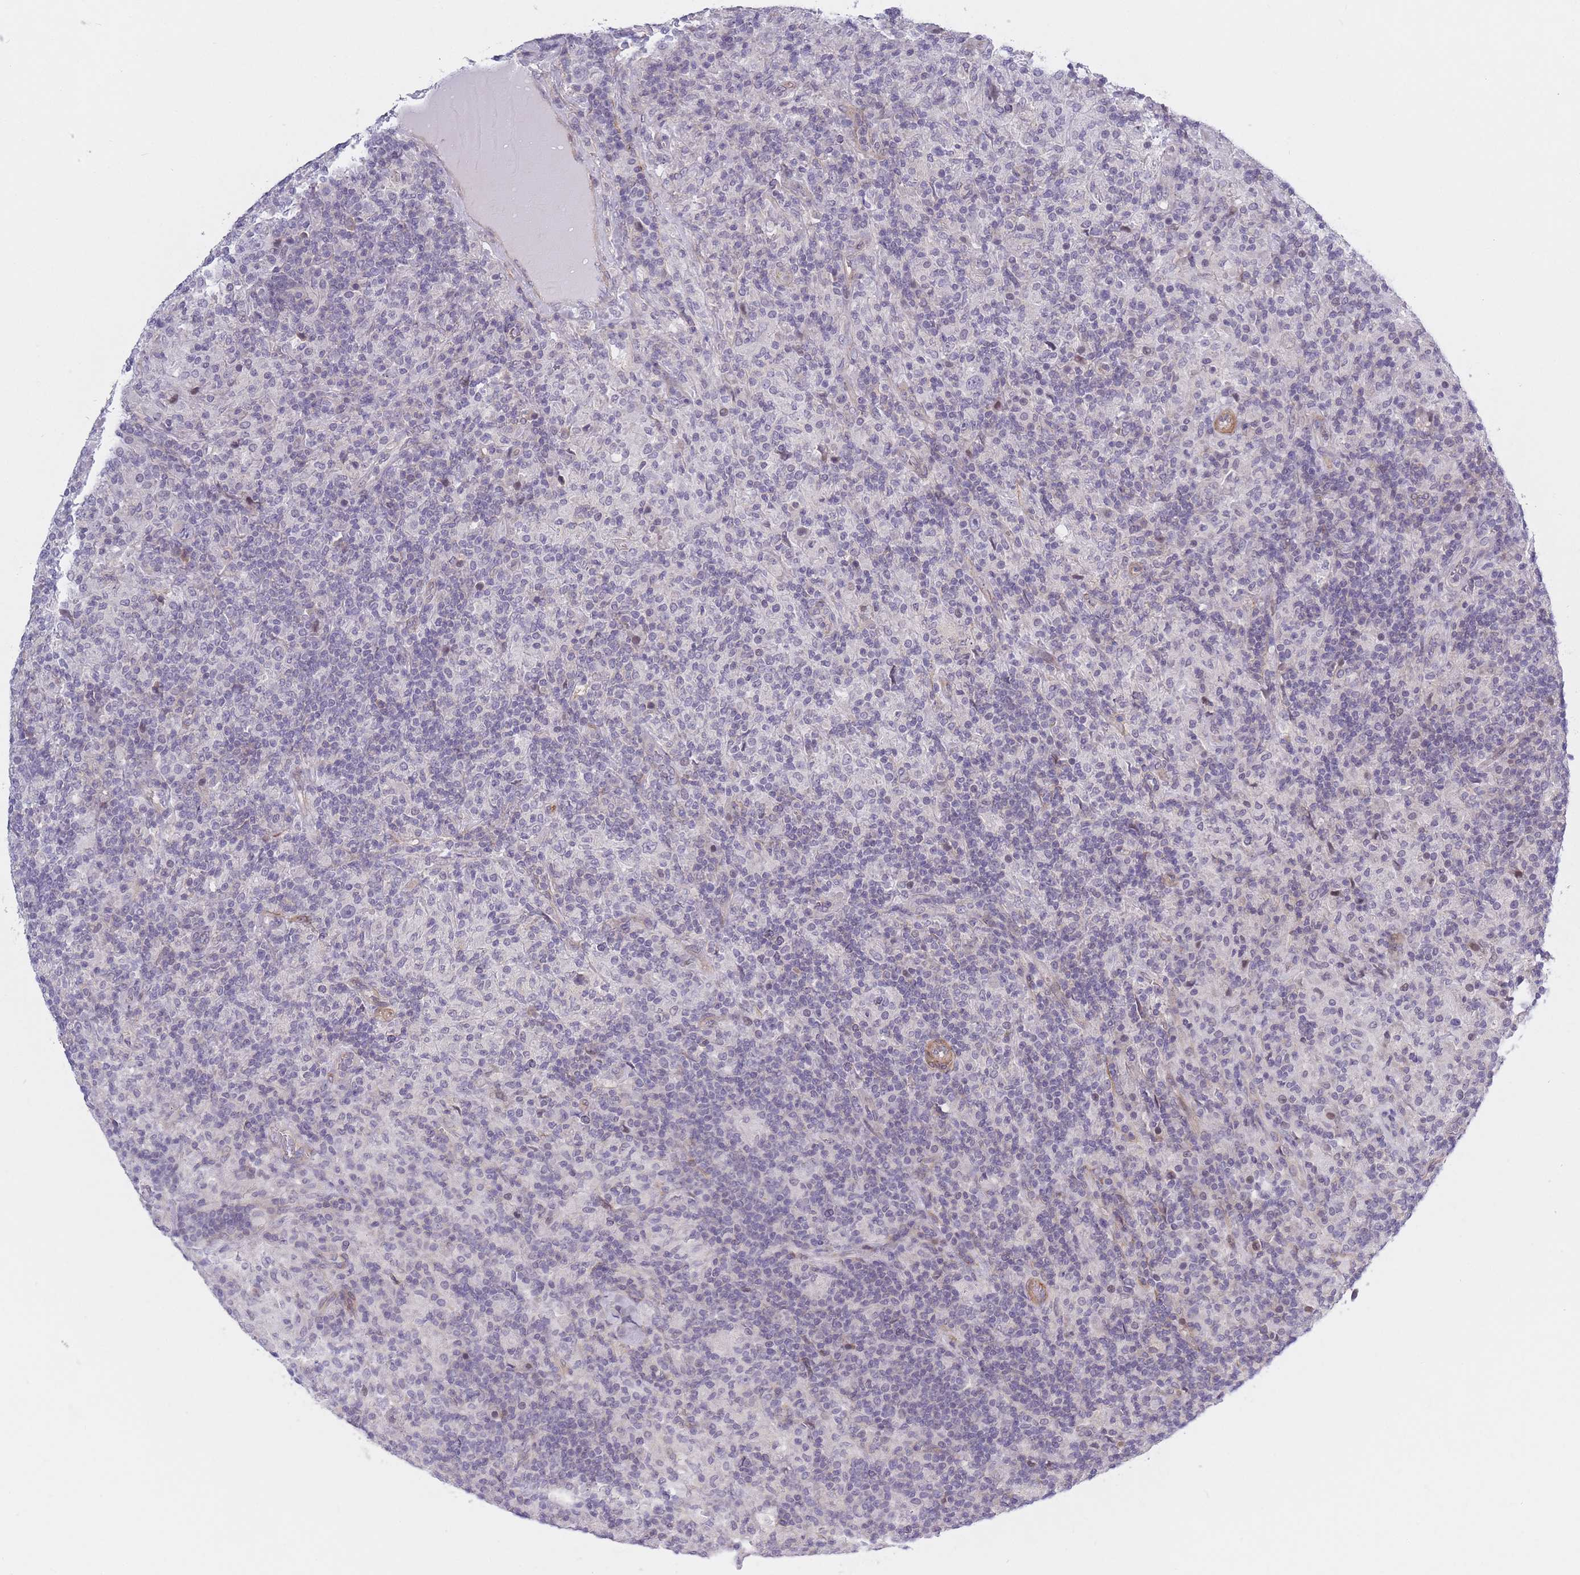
{"staining": {"intensity": "negative", "quantity": "none", "location": "none"}, "tissue": "lymphoma", "cell_type": "Tumor cells", "image_type": "cancer", "snomed": [{"axis": "morphology", "description": "Hodgkin's disease, NOS"}, {"axis": "topography", "description": "Lymph node"}], "caption": "Image shows no significant protein expression in tumor cells of Hodgkin's disease. The staining is performed using DAB (3,3'-diaminobenzidine) brown chromogen with nuclei counter-stained in using hematoxylin.", "gene": "SLC7A6", "patient": {"sex": "male", "age": 70}}